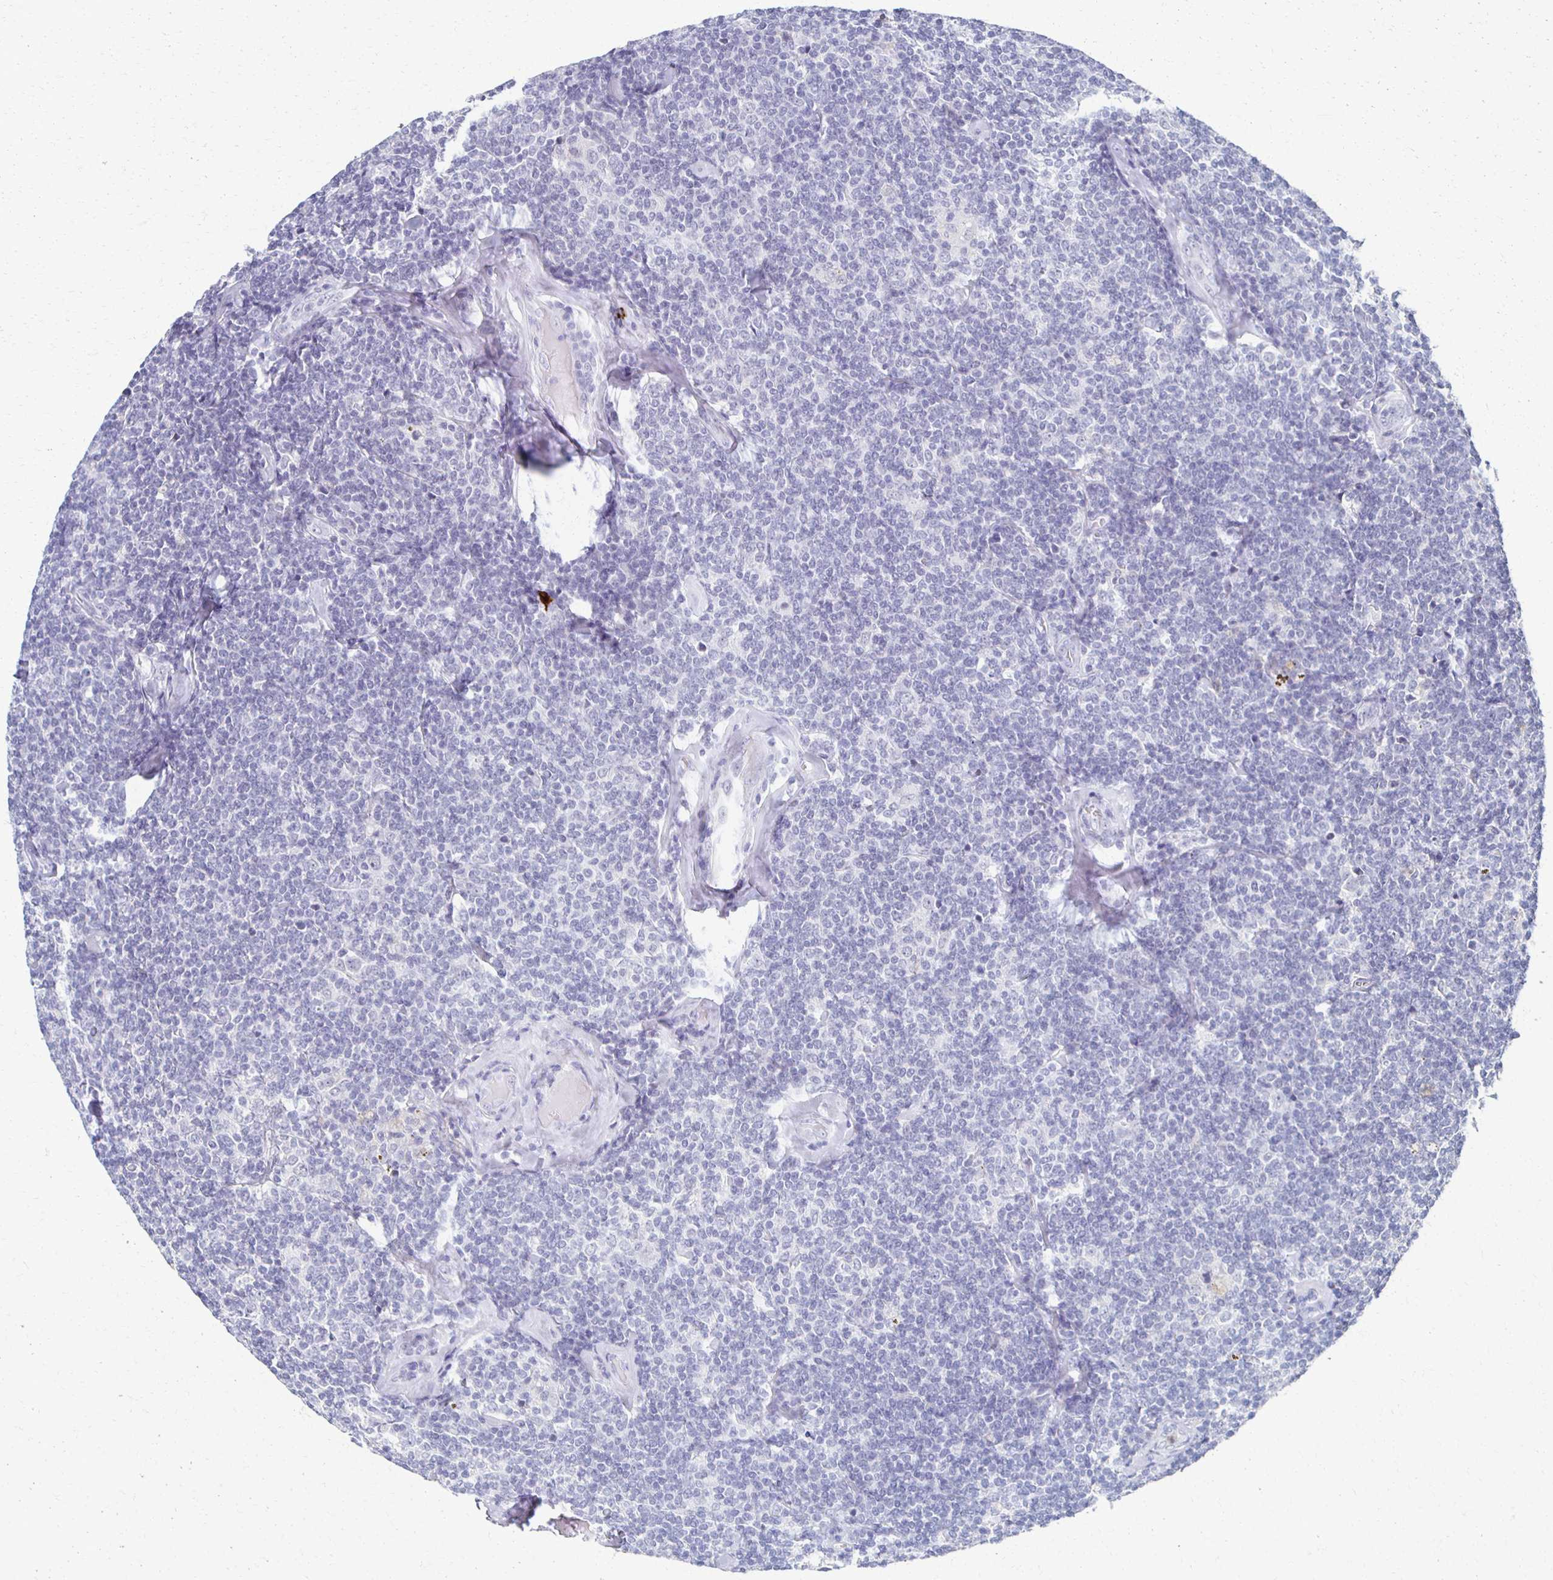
{"staining": {"intensity": "negative", "quantity": "none", "location": "none"}, "tissue": "lymphoma", "cell_type": "Tumor cells", "image_type": "cancer", "snomed": [{"axis": "morphology", "description": "Malignant lymphoma, non-Hodgkin's type, Low grade"}, {"axis": "topography", "description": "Lymph node"}], "caption": "The IHC histopathology image has no significant positivity in tumor cells of lymphoma tissue. (DAB immunohistochemistry with hematoxylin counter stain).", "gene": "CXCR2", "patient": {"sex": "female", "age": 56}}